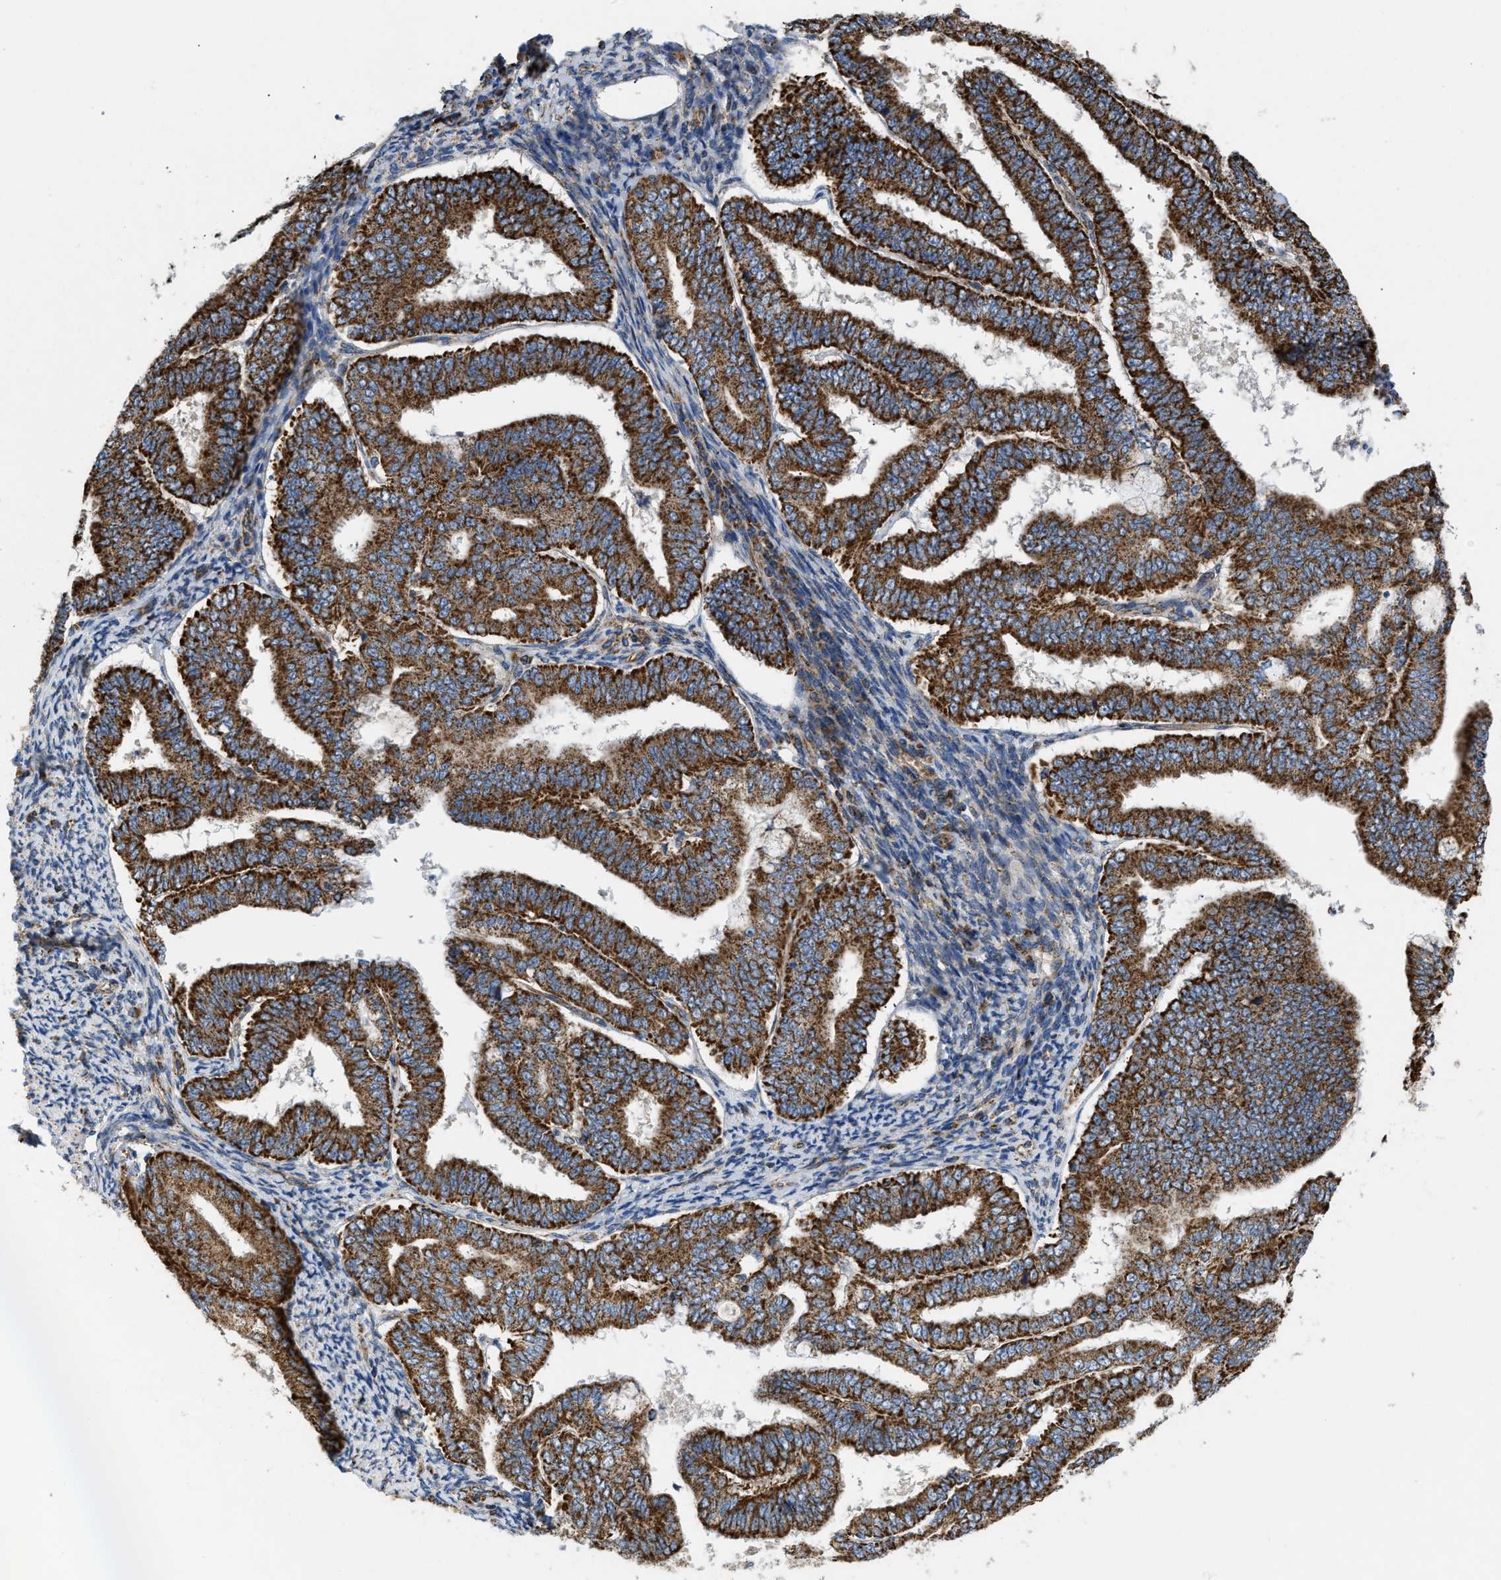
{"staining": {"intensity": "strong", "quantity": ">75%", "location": "cytoplasmic/membranous"}, "tissue": "endometrial cancer", "cell_type": "Tumor cells", "image_type": "cancer", "snomed": [{"axis": "morphology", "description": "Adenocarcinoma, NOS"}, {"axis": "topography", "description": "Endometrium"}], "caption": "Endometrial cancer (adenocarcinoma) tissue reveals strong cytoplasmic/membranous staining in approximately >75% of tumor cells", "gene": "OPTN", "patient": {"sex": "female", "age": 63}}